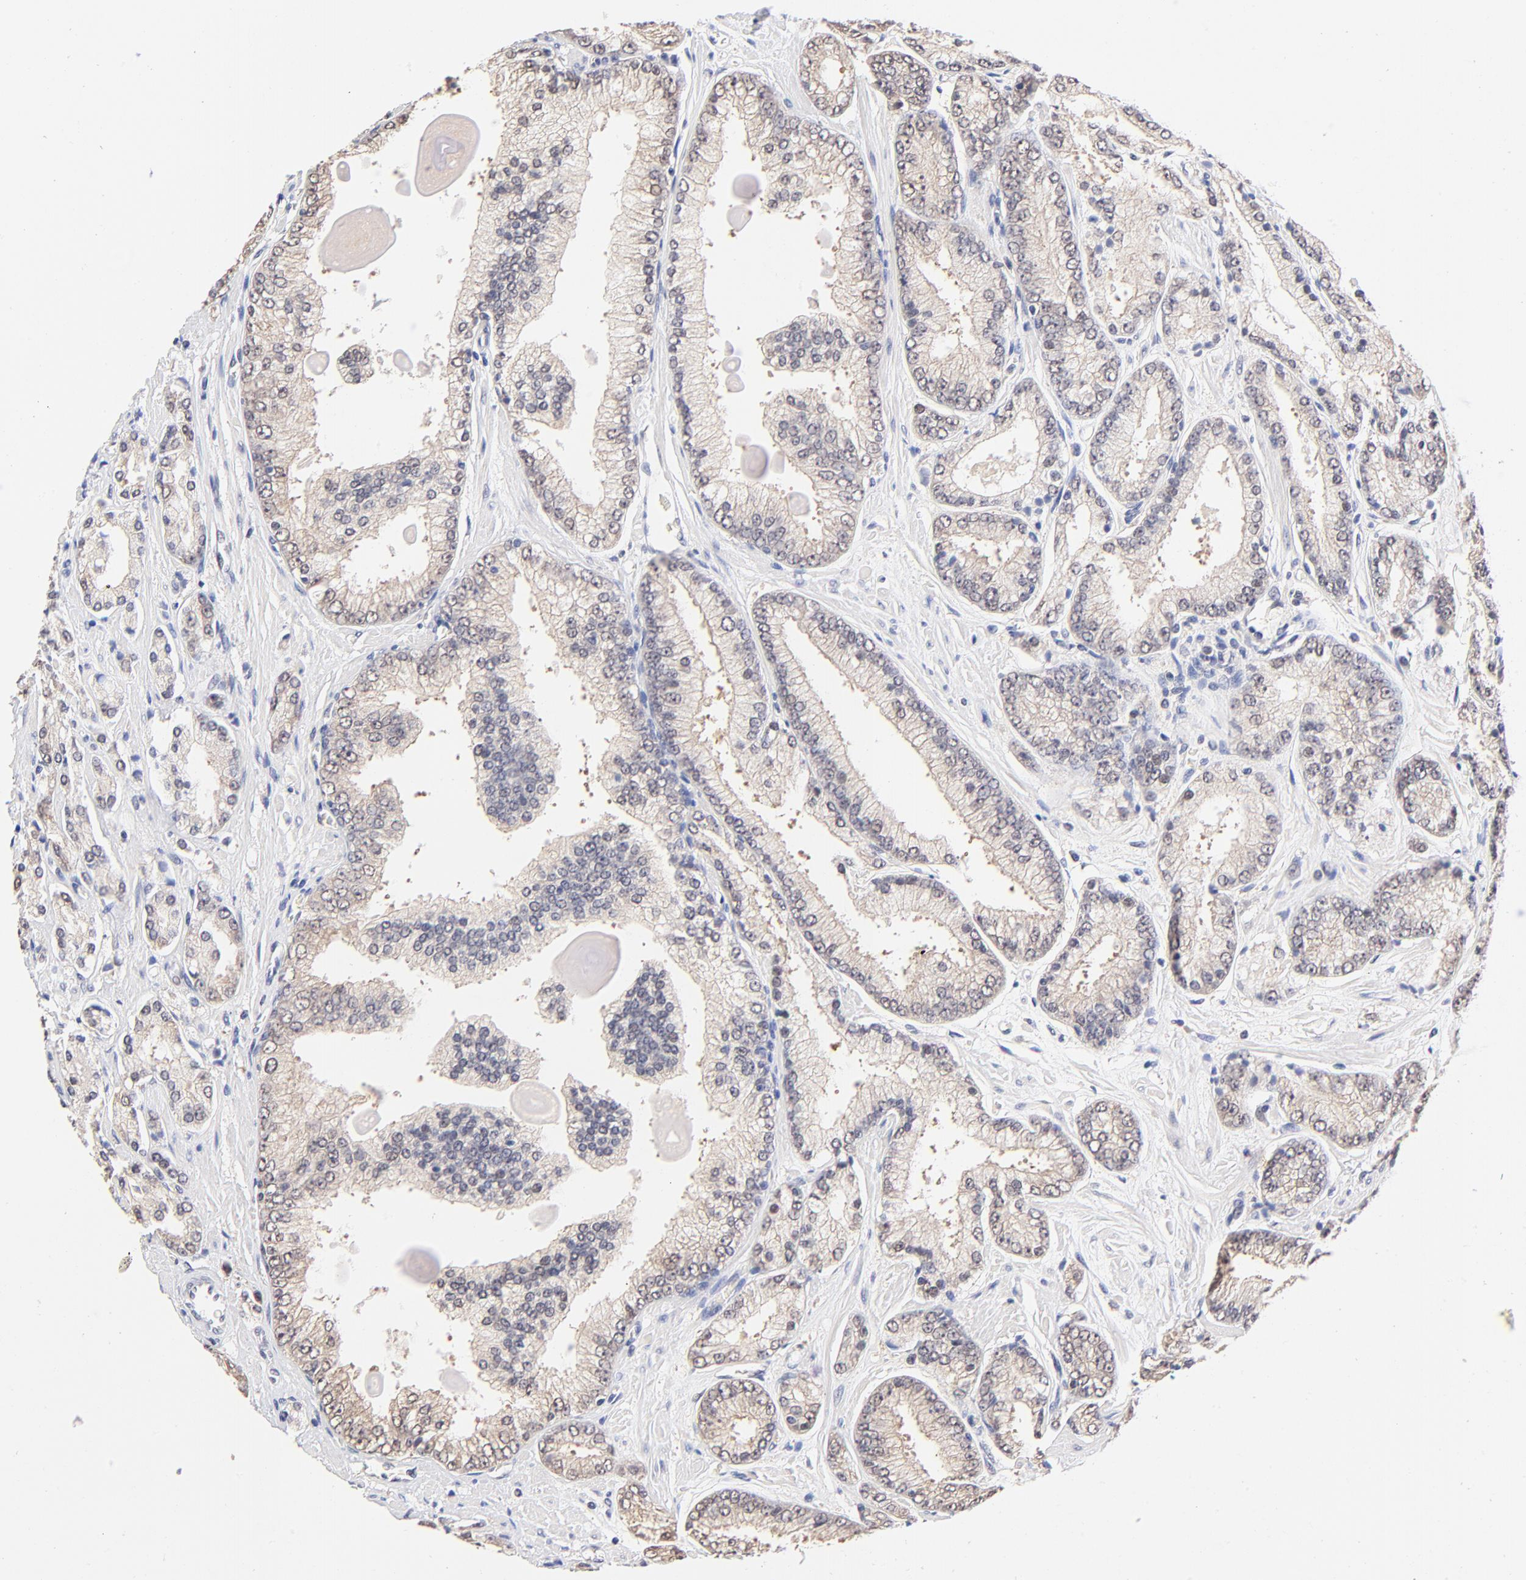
{"staining": {"intensity": "weak", "quantity": "<25%", "location": "cytoplasmic/membranous"}, "tissue": "prostate cancer", "cell_type": "Tumor cells", "image_type": "cancer", "snomed": [{"axis": "morphology", "description": "Adenocarcinoma, High grade"}, {"axis": "topography", "description": "Prostate"}], "caption": "The immunohistochemistry (IHC) photomicrograph has no significant positivity in tumor cells of prostate cancer (high-grade adenocarcinoma) tissue. (DAB (3,3'-diaminobenzidine) IHC, high magnification).", "gene": "TXNL1", "patient": {"sex": "male", "age": 71}}